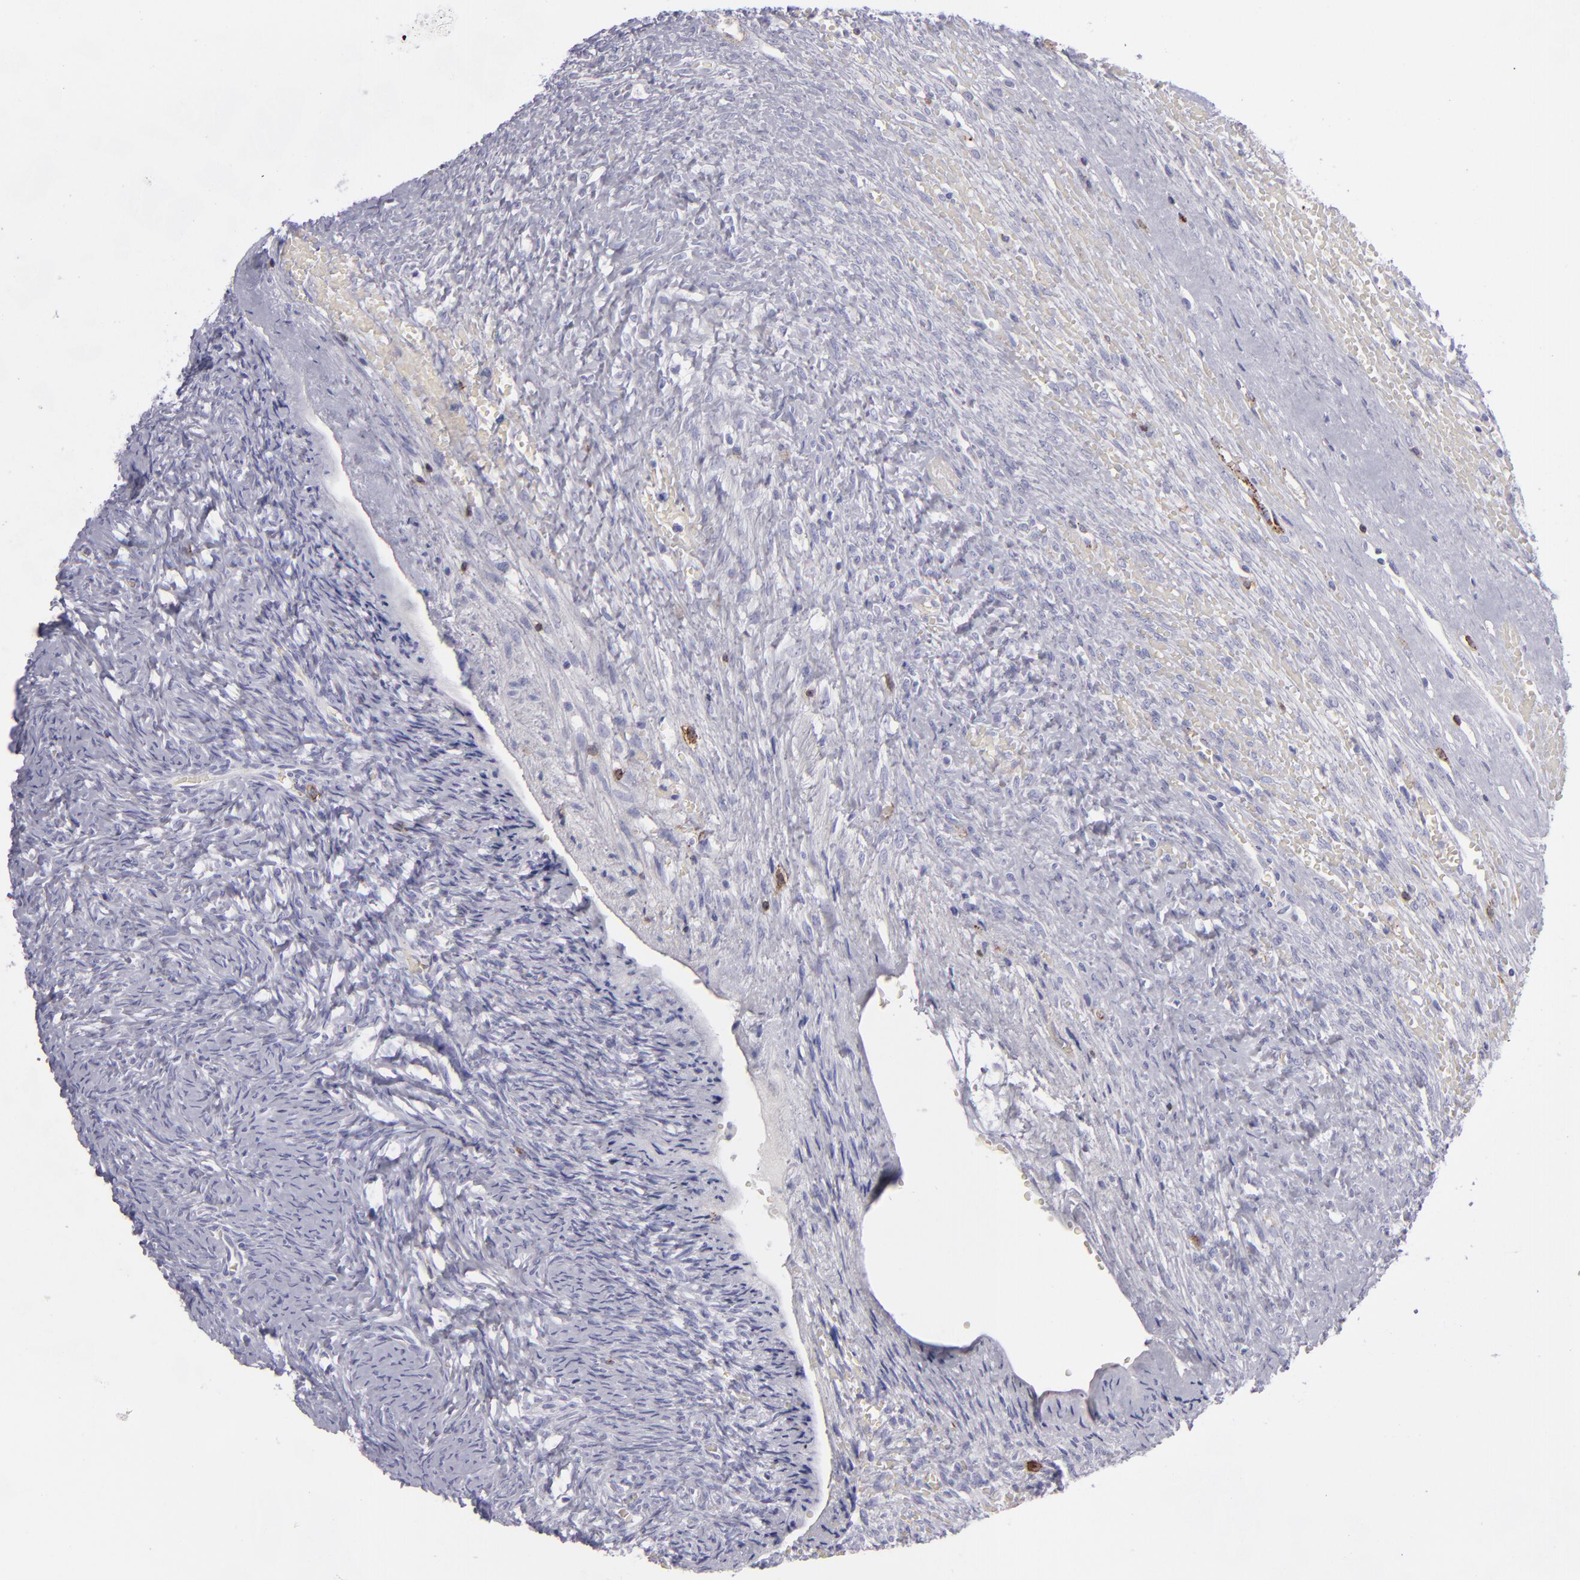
{"staining": {"intensity": "negative", "quantity": "none", "location": "none"}, "tissue": "ovary", "cell_type": "Follicle cells", "image_type": "normal", "snomed": [{"axis": "morphology", "description": "Normal tissue, NOS"}, {"axis": "topography", "description": "Ovary"}], "caption": "Immunohistochemistry micrograph of unremarkable ovary stained for a protein (brown), which exhibits no expression in follicle cells.", "gene": "CD27", "patient": {"sex": "female", "age": 56}}